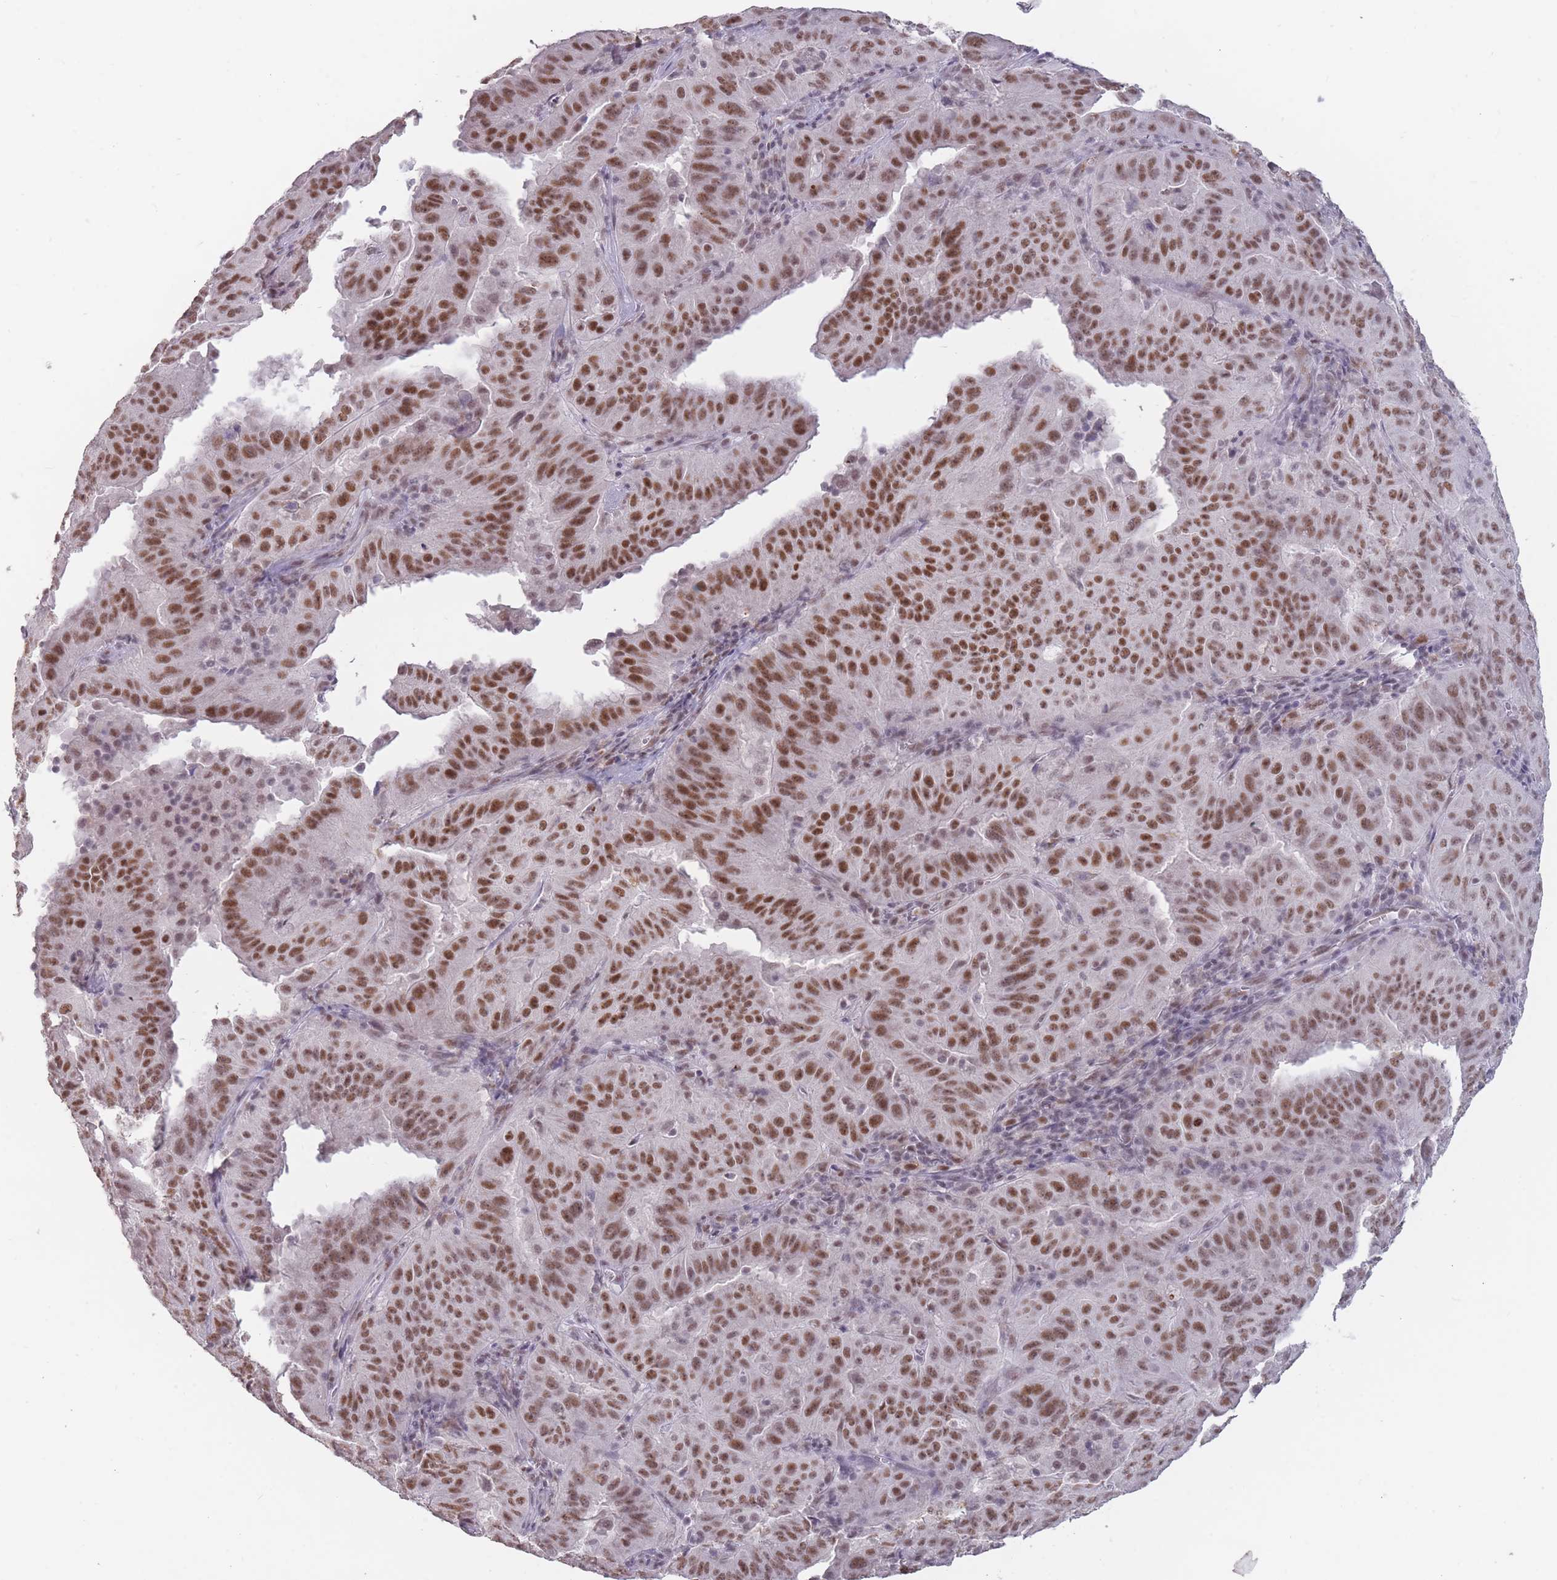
{"staining": {"intensity": "moderate", "quantity": ">75%", "location": "nuclear"}, "tissue": "pancreatic cancer", "cell_type": "Tumor cells", "image_type": "cancer", "snomed": [{"axis": "morphology", "description": "Adenocarcinoma, NOS"}, {"axis": "topography", "description": "Pancreas"}], "caption": "Protein analysis of pancreatic cancer tissue exhibits moderate nuclear expression in about >75% of tumor cells. The staining was performed using DAB to visualize the protein expression in brown, while the nuclei were stained in blue with hematoxylin (Magnification: 20x).", "gene": "HNRNPUL1", "patient": {"sex": "male", "age": 63}}